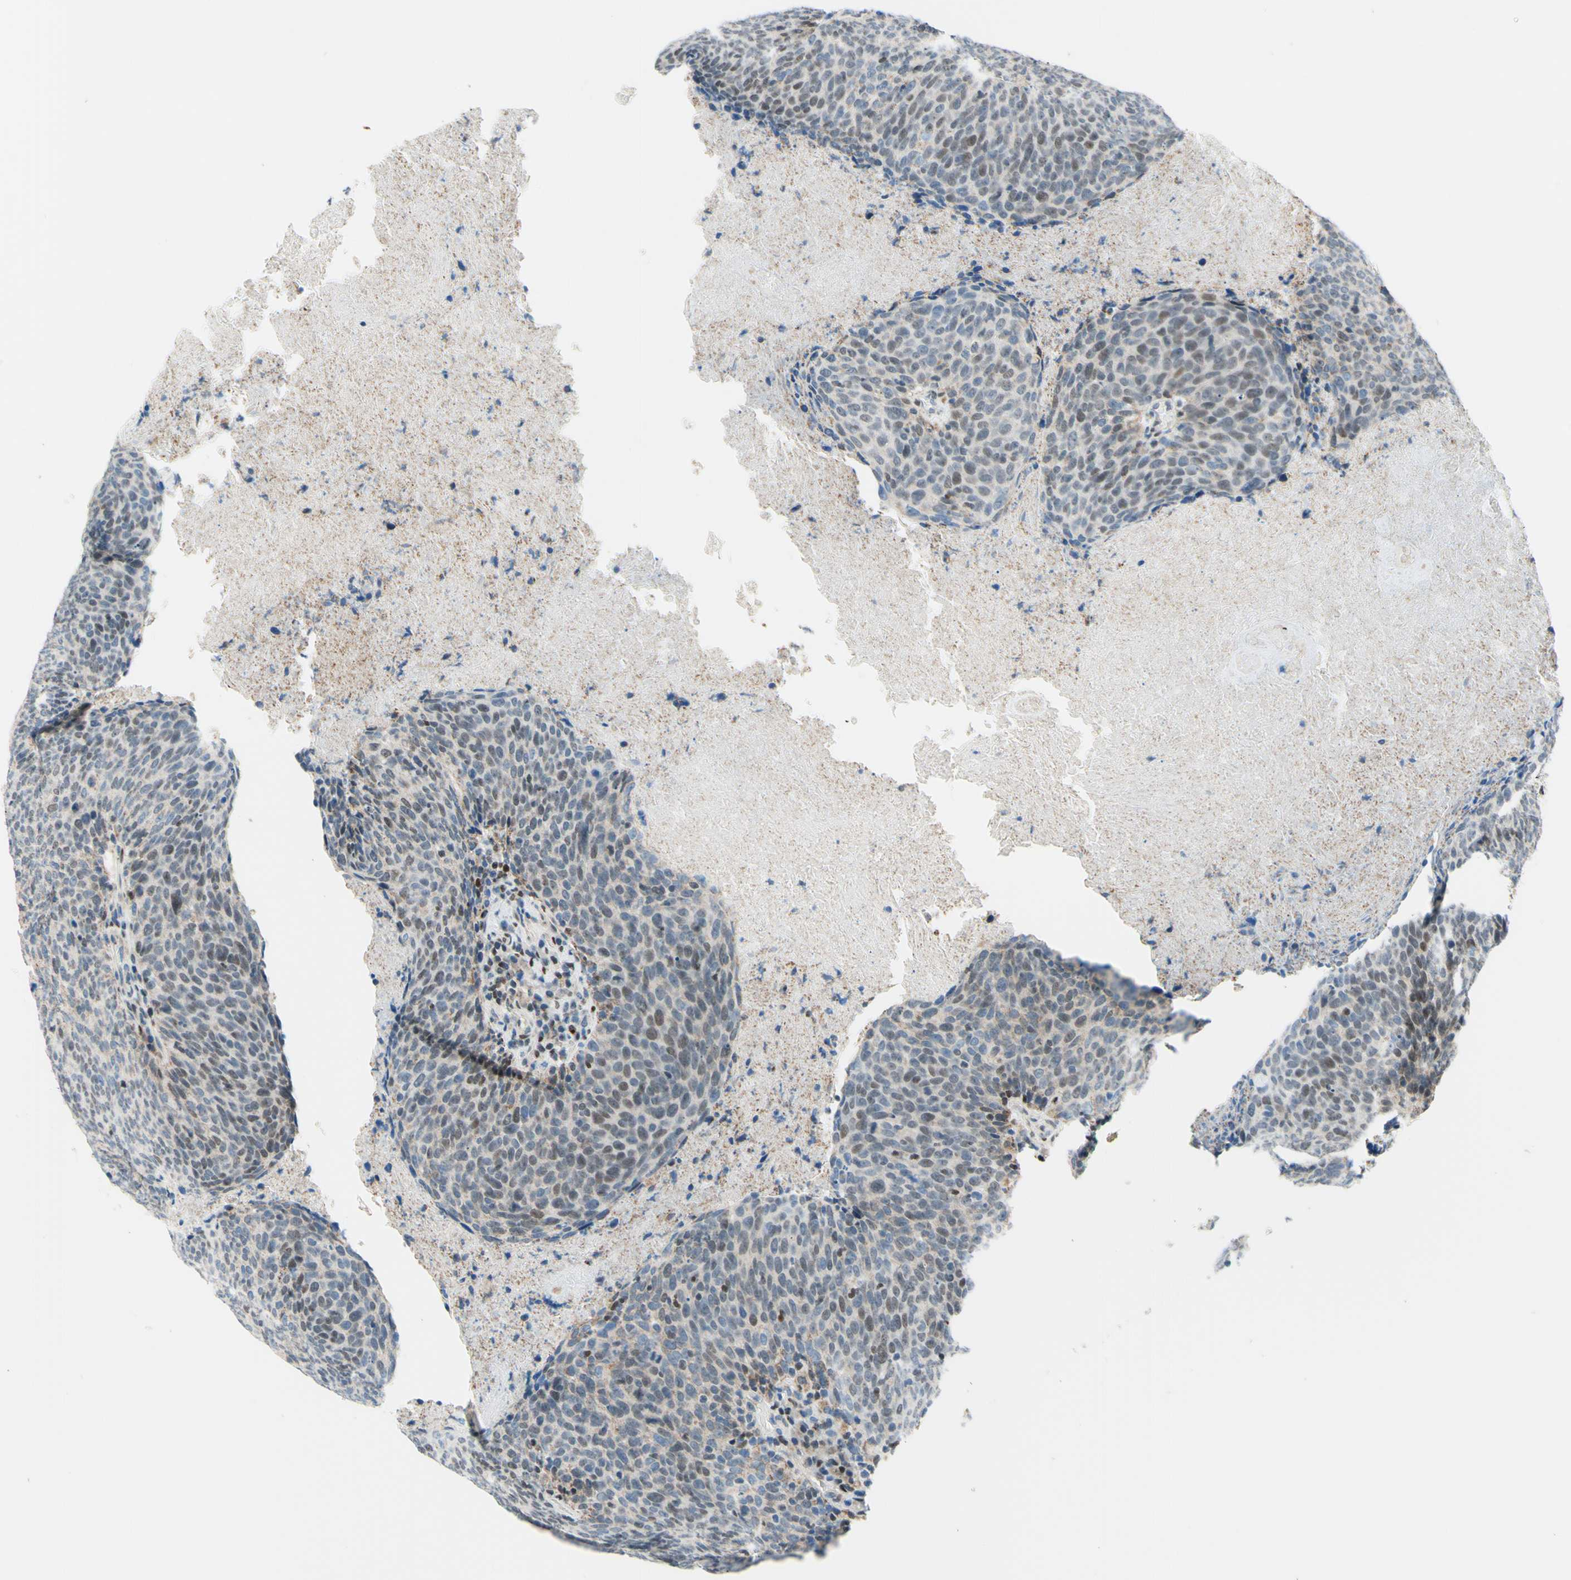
{"staining": {"intensity": "weak", "quantity": "25%-75%", "location": "cytoplasmic/membranous,nuclear"}, "tissue": "head and neck cancer", "cell_type": "Tumor cells", "image_type": "cancer", "snomed": [{"axis": "morphology", "description": "Squamous cell carcinoma, NOS"}, {"axis": "morphology", "description": "Squamous cell carcinoma, metastatic, NOS"}, {"axis": "topography", "description": "Lymph node"}, {"axis": "topography", "description": "Head-Neck"}], "caption": "IHC (DAB (3,3'-diaminobenzidine)) staining of human head and neck cancer (metastatic squamous cell carcinoma) demonstrates weak cytoplasmic/membranous and nuclear protein expression in approximately 25%-75% of tumor cells.", "gene": "CBX7", "patient": {"sex": "male", "age": 62}}